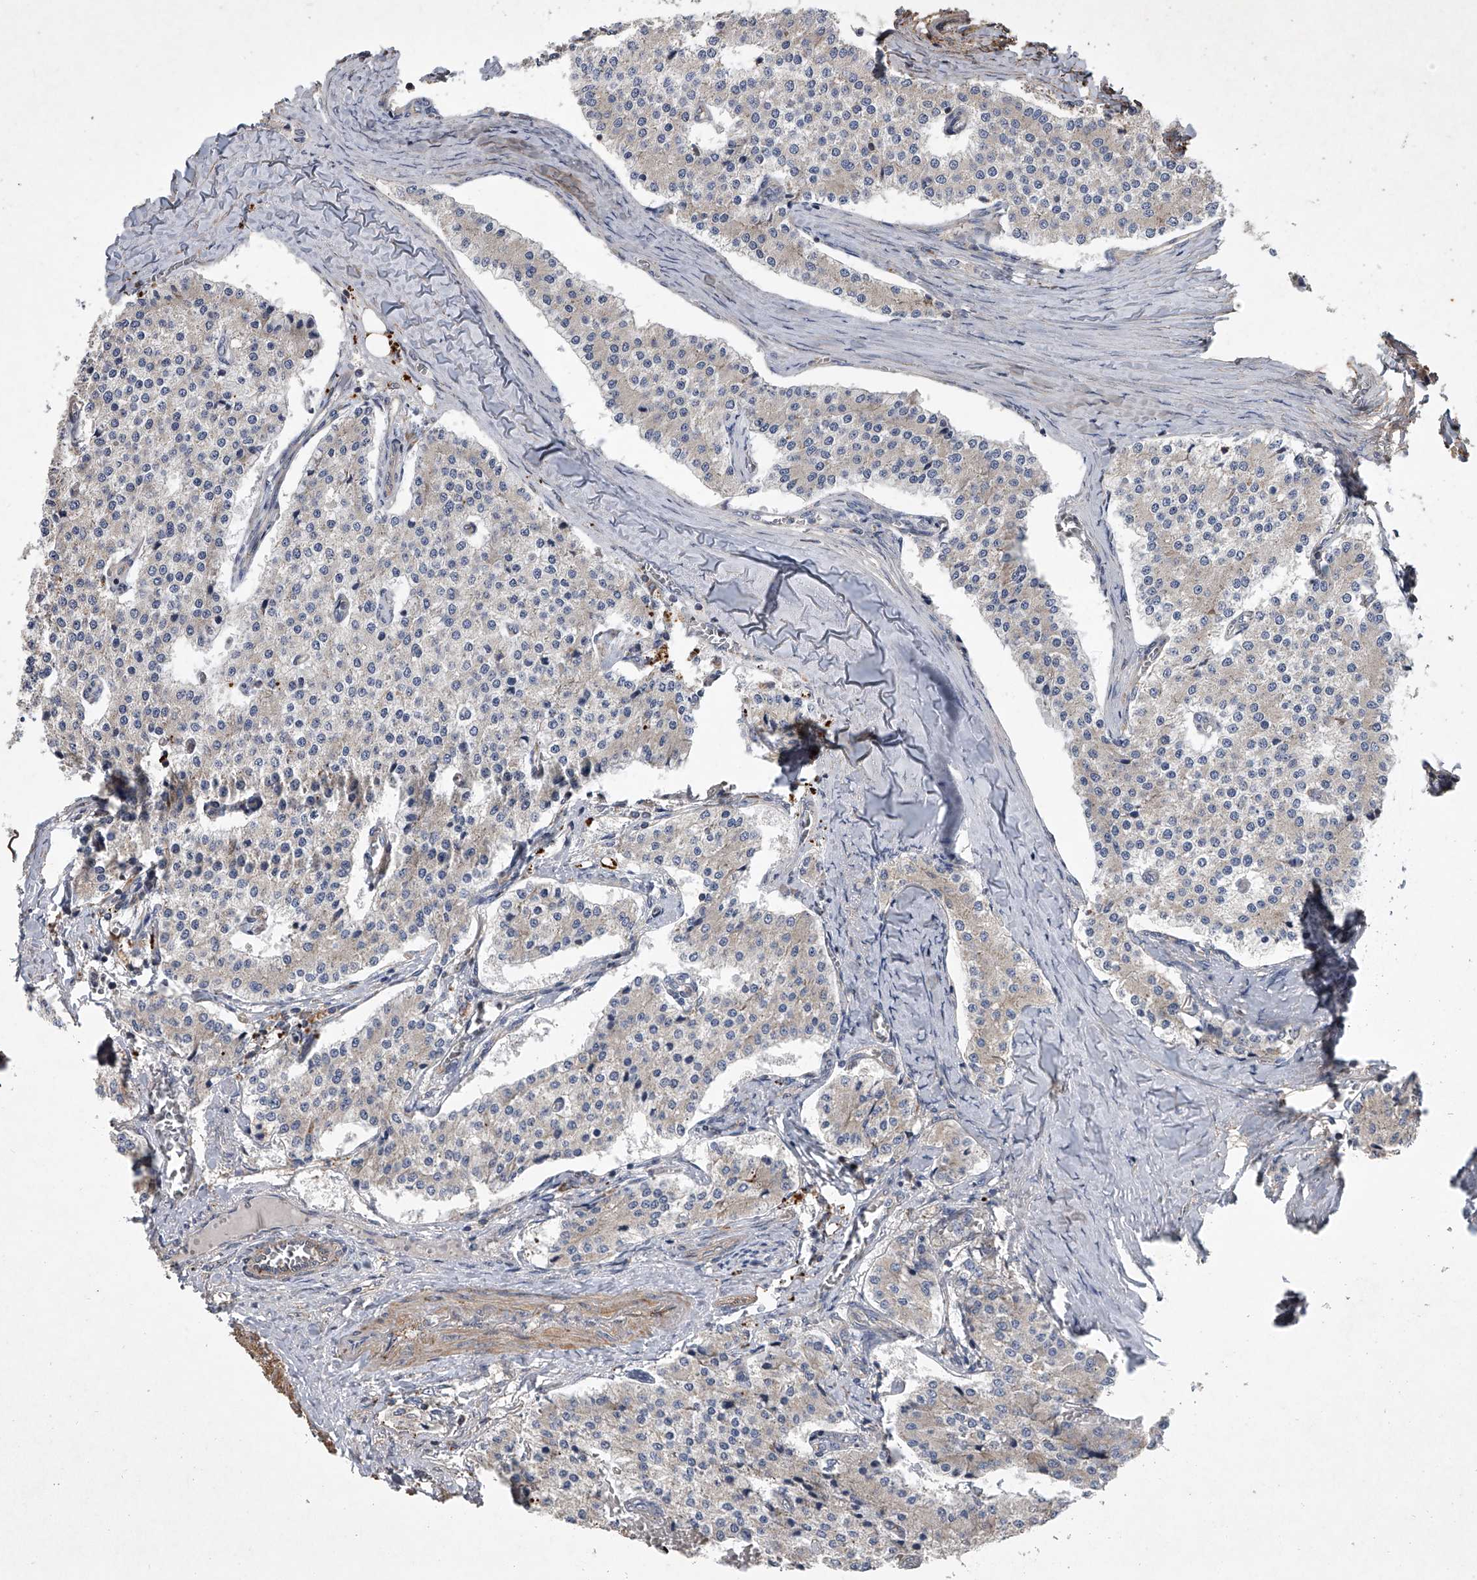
{"staining": {"intensity": "weak", "quantity": "<25%", "location": "cytoplasmic/membranous"}, "tissue": "carcinoid", "cell_type": "Tumor cells", "image_type": "cancer", "snomed": [{"axis": "morphology", "description": "Carcinoid, malignant, NOS"}, {"axis": "topography", "description": "Colon"}], "caption": "Immunohistochemistry histopathology image of neoplastic tissue: malignant carcinoid stained with DAB demonstrates no significant protein staining in tumor cells. Brightfield microscopy of immunohistochemistry (IHC) stained with DAB (brown) and hematoxylin (blue), captured at high magnification.", "gene": "DOCK9", "patient": {"sex": "female", "age": 52}}